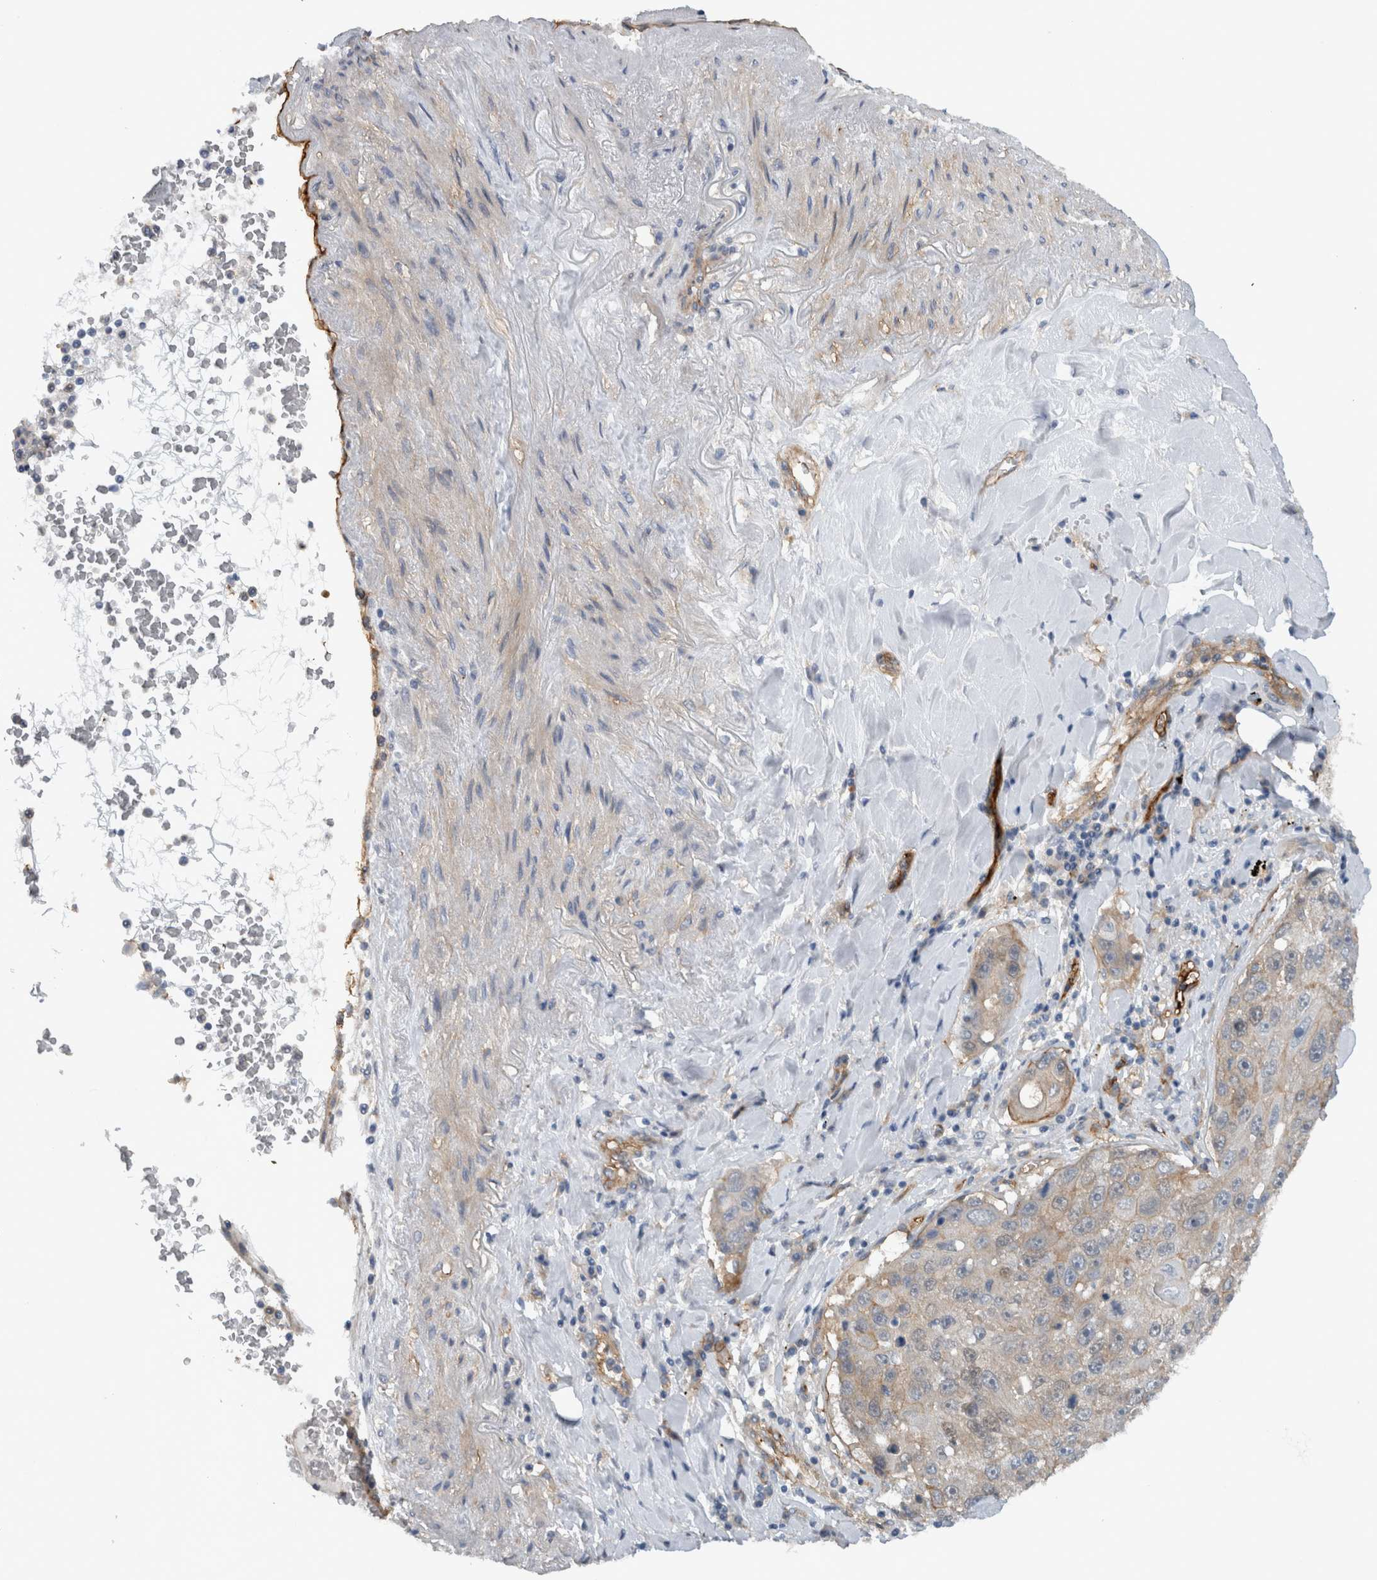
{"staining": {"intensity": "weak", "quantity": "<25%", "location": "cytoplasmic/membranous"}, "tissue": "lung cancer", "cell_type": "Tumor cells", "image_type": "cancer", "snomed": [{"axis": "morphology", "description": "Squamous cell carcinoma, NOS"}, {"axis": "topography", "description": "Lung"}], "caption": "High magnification brightfield microscopy of lung cancer stained with DAB (3,3'-diaminobenzidine) (brown) and counterstained with hematoxylin (blue): tumor cells show no significant expression.", "gene": "CD59", "patient": {"sex": "male", "age": 61}}